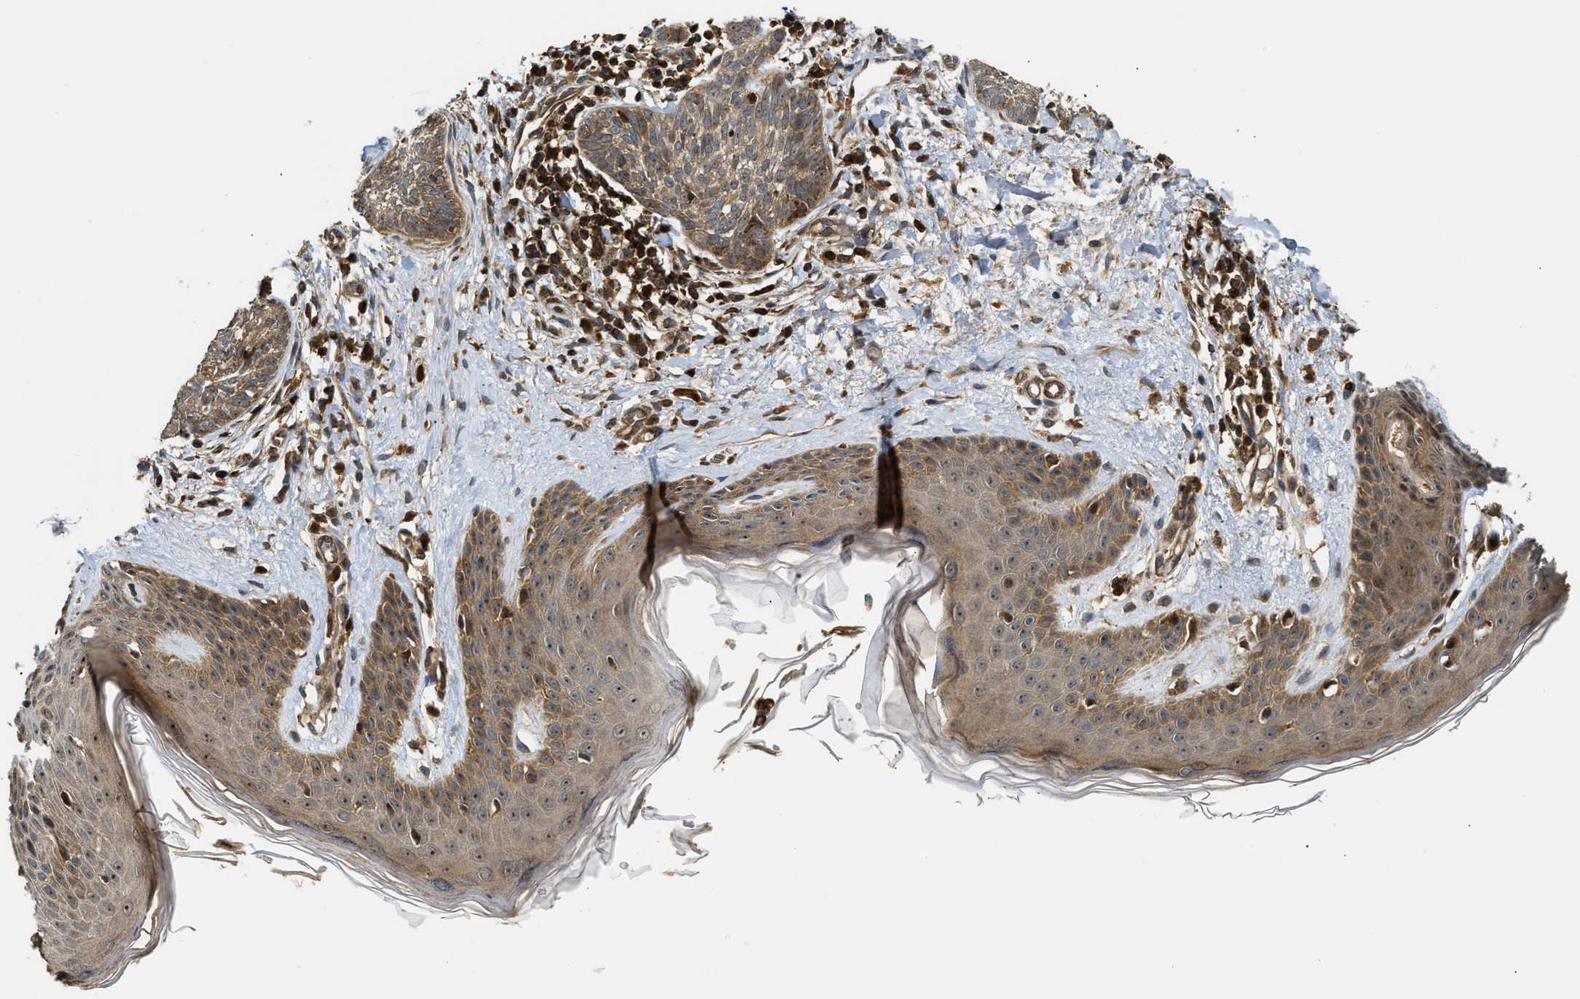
{"staining": {"intensity": "moderate", "quantity": ">75%", "location": "cytoplasmic/membranous"}, "tissue": "skin cancer", "cell_type": "Tumor cells", "image_type": "cancer", "snomed": [{"axis": "morphology", "description": "Basal cell carcinoma"}, {"axis": "topography", "description": "Skin"}], "caption": "Tumor cells exhibit medium levels of moderate cytoplasmic/membranous expression in about >75% of cells in human skin cancer (basal cell carcinoma). Using DAB (3,3'-diaminobenzidine) (brown) and hematoxylin (blue) stains, captured at high magnification using brightfield microscopy.", "gene": "SNX5", "patient": {"sex": "female", "age": 59}}